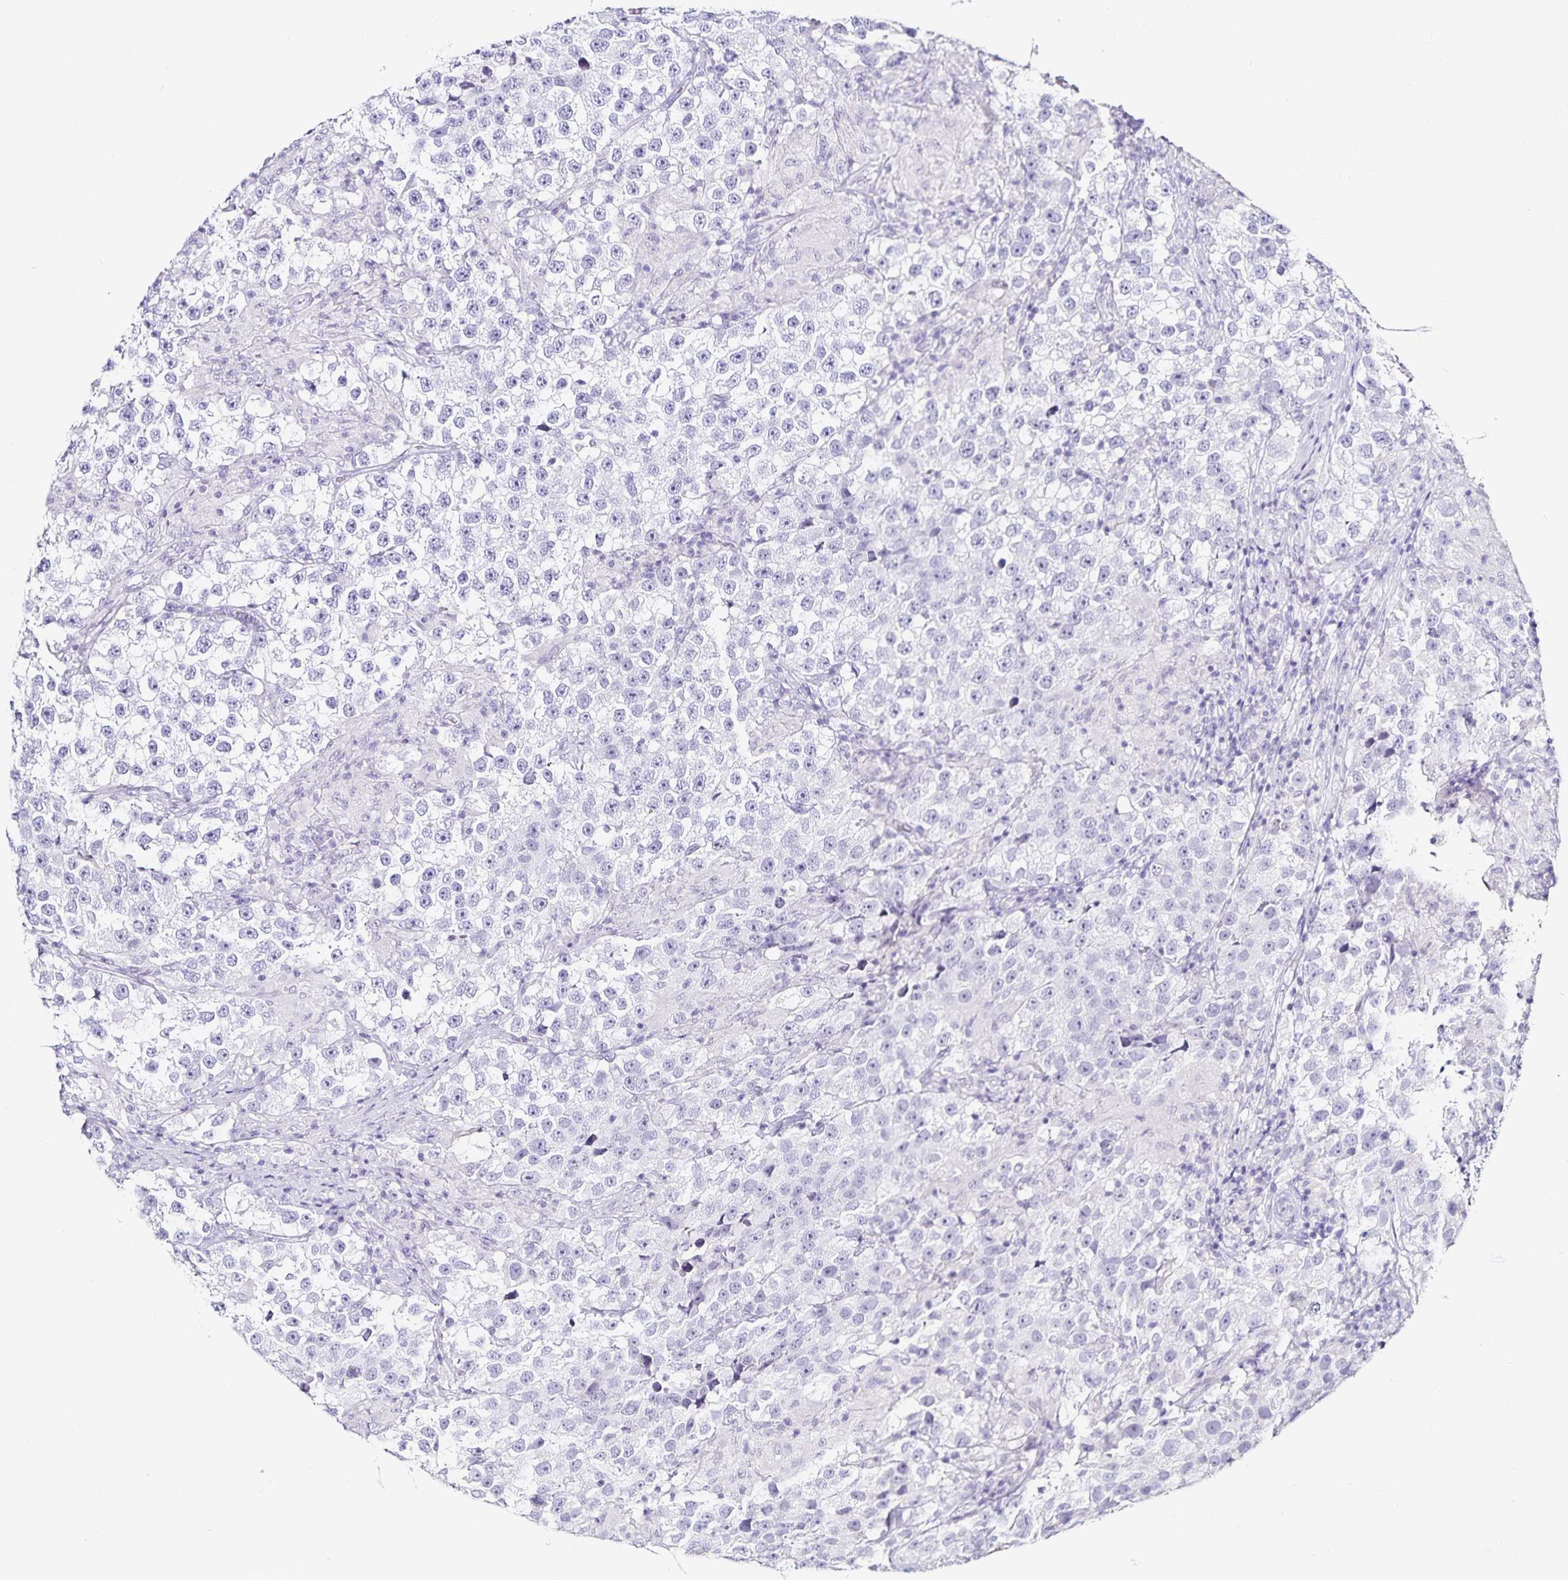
{"staining": {"intensity": "negative", "quantity": "none", "location": "none"}, "tissue": "testis cancer", "cell_type": "Tumor cells", "image_type": "cancer", "snomed": [{"axis": "morphology", "description": "Seminoma, NOS"}, {"axis": "topography", "description": "Testis"}], "caption": "Tumor cells show no significant expression in testis seminoma. (DAB (3,3'-diaminobenzidine) immunohistochemistry with hematoxylin counter stain).", "gene": "TTR", "patient": {"sex": "male", "age": 46}}